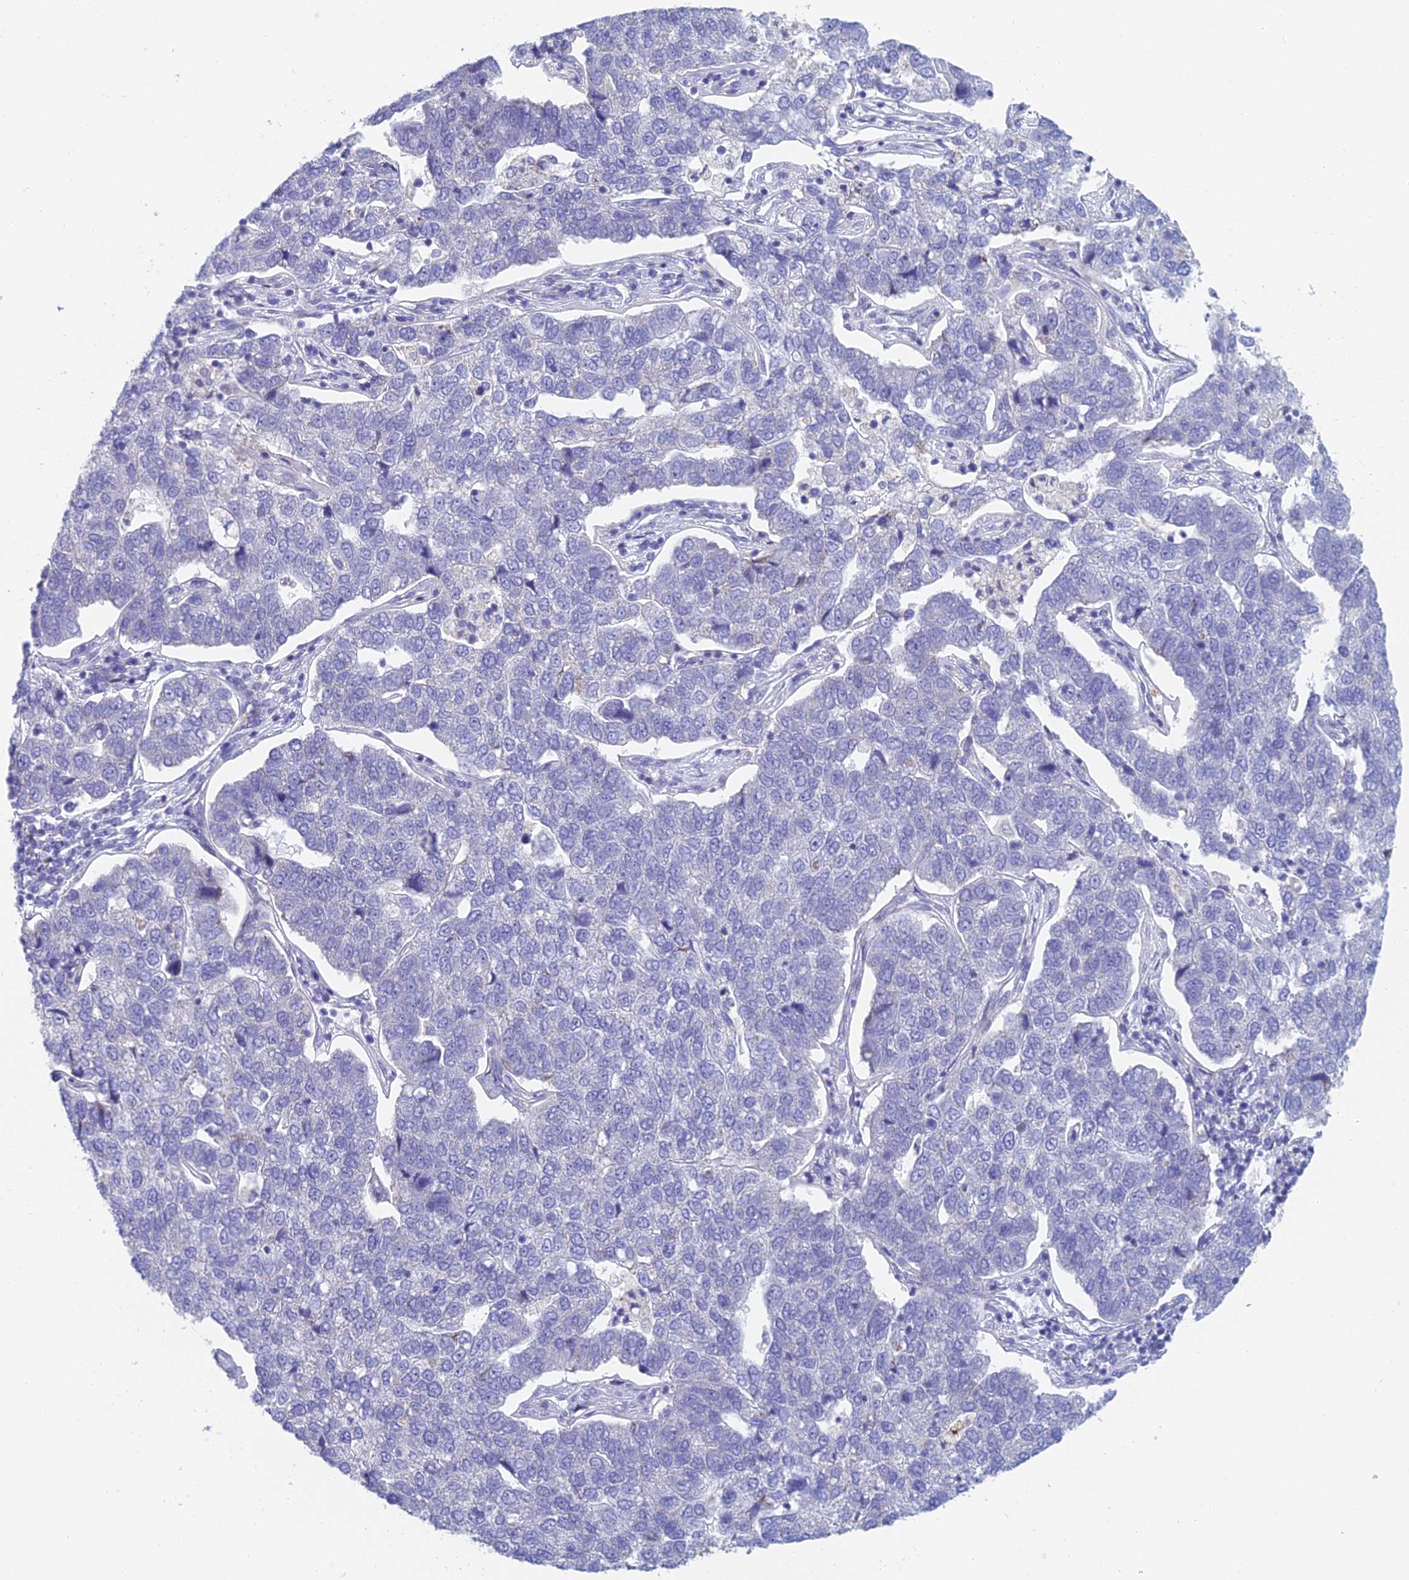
{"staining": {"intensity": "negative", "quantity": "none", "location": "none"}, "tissue": "pancreatic cancer", "cell_type": "Tumor cells", "image_type": "cancer", "snomed": [{"axis": "morphology", "description": "Adenocarcinoma, NOS"}, {"axis": "topography", "description": "Pancreas"}], "caption": "Immunohistochemistry (IHC) histopathology image of human pancreatic cancer (adenocarcinoma) stained for a protein (brown), which exhibits no staining in tumor cells. Nuclei are stained in blue.", "gene": "ACSM1", "patient": {"sex": "female", "age": 61}}